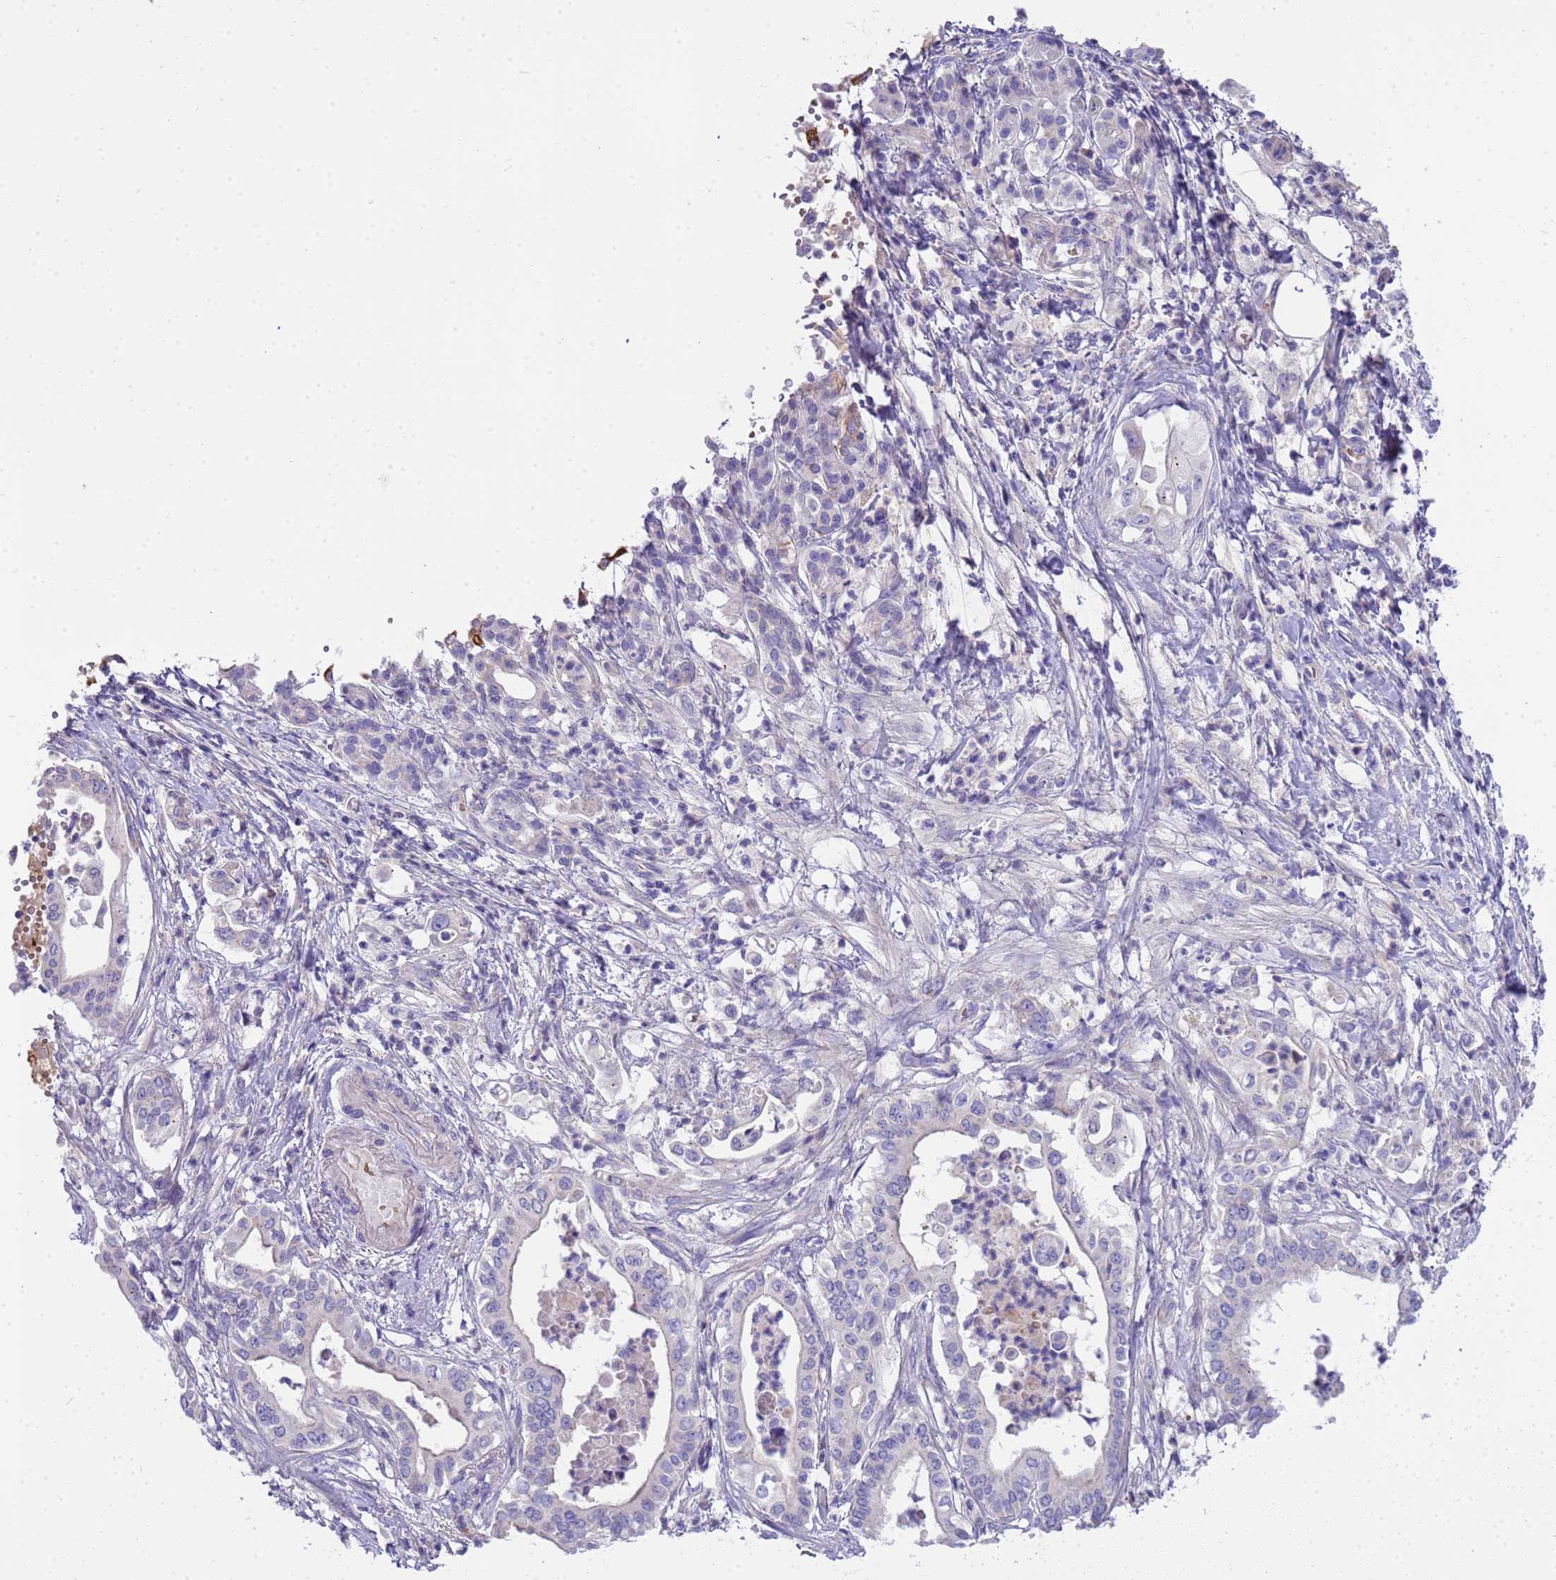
{"staining": {"intensity": "negative", "quantity": "none", "location": "none"}, "tissue": "pancreatic cancer", "cell_type": "Tumor cells", "image_type": "cancer", "snomed": [{"axis": "morphology", "description": "Adenocarcinoma, NOS"}, {"axis": "topography", "description": "Pancreas"}], "caption": "A photomicrograph of pancreatic cancer stained for a protein shows no brown staining in tumor cells. The staining is performed using DAB (3,3'-diaminobenzidine) brown chromogen with nuclei counter-stained in using hematoxylin.", "gene": "RIPPLY2", "patient": {"sex": "female", "age": 77}}